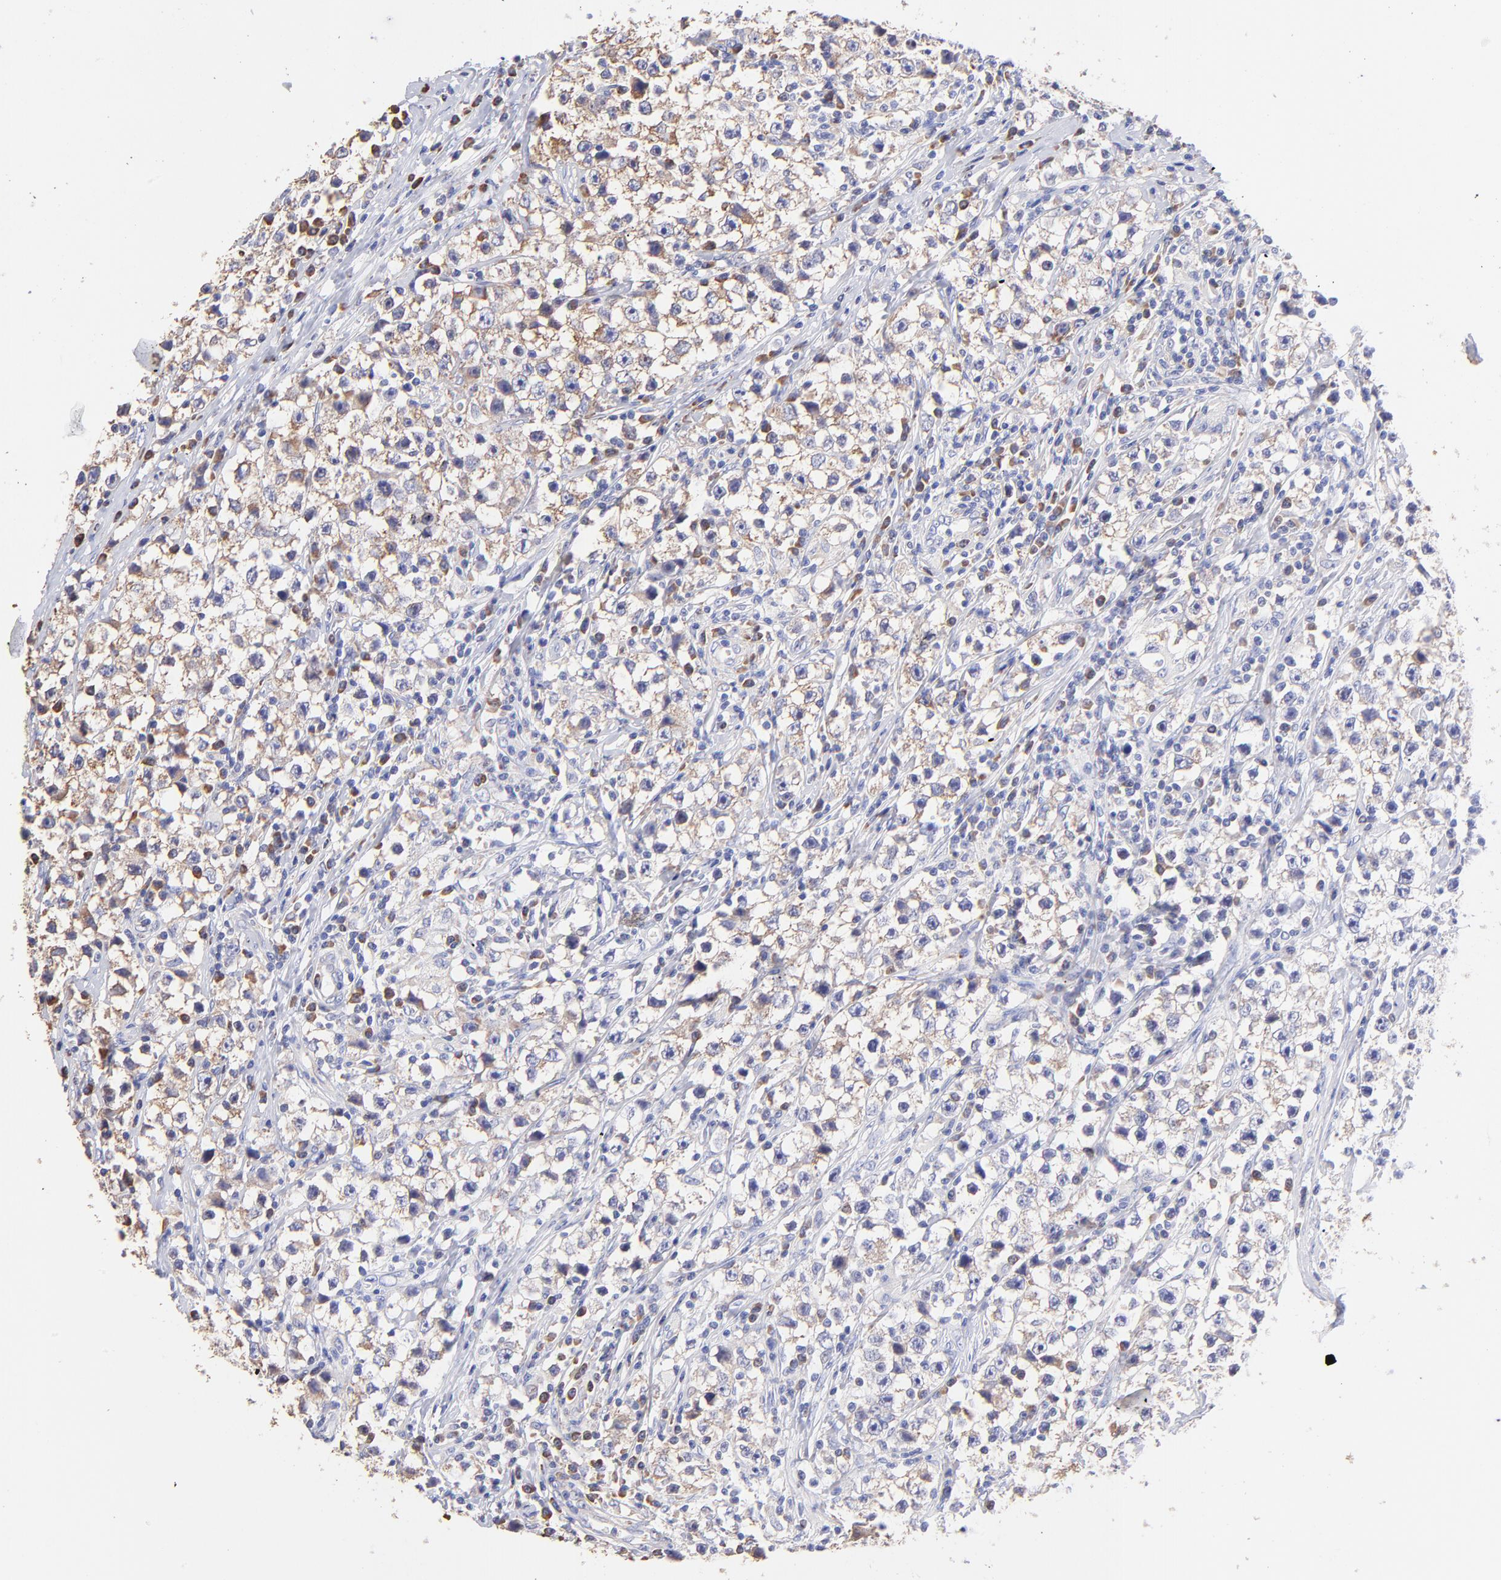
{"staining": {"intensity": "moderate", "quantity": "25%-75%", "location": "cytoplasmic/membranous"}, "tissue": "testis cancer", "cell_type": "Tumor cells", "image_type": "cancer", "snomed": [{"axis": "morphology", "description": "Seminoma, NOS"}, {"axis": "topography", "description": "Testis"}], "caption": "Immunohistochemical staining of human testis cancer shows medium levels of moderate cytoplasmic/membranous protein positivity in about 25%-75% of tumor cells.", "gene": "RPL30", "patient": {"sex": "male", "age": 35}}